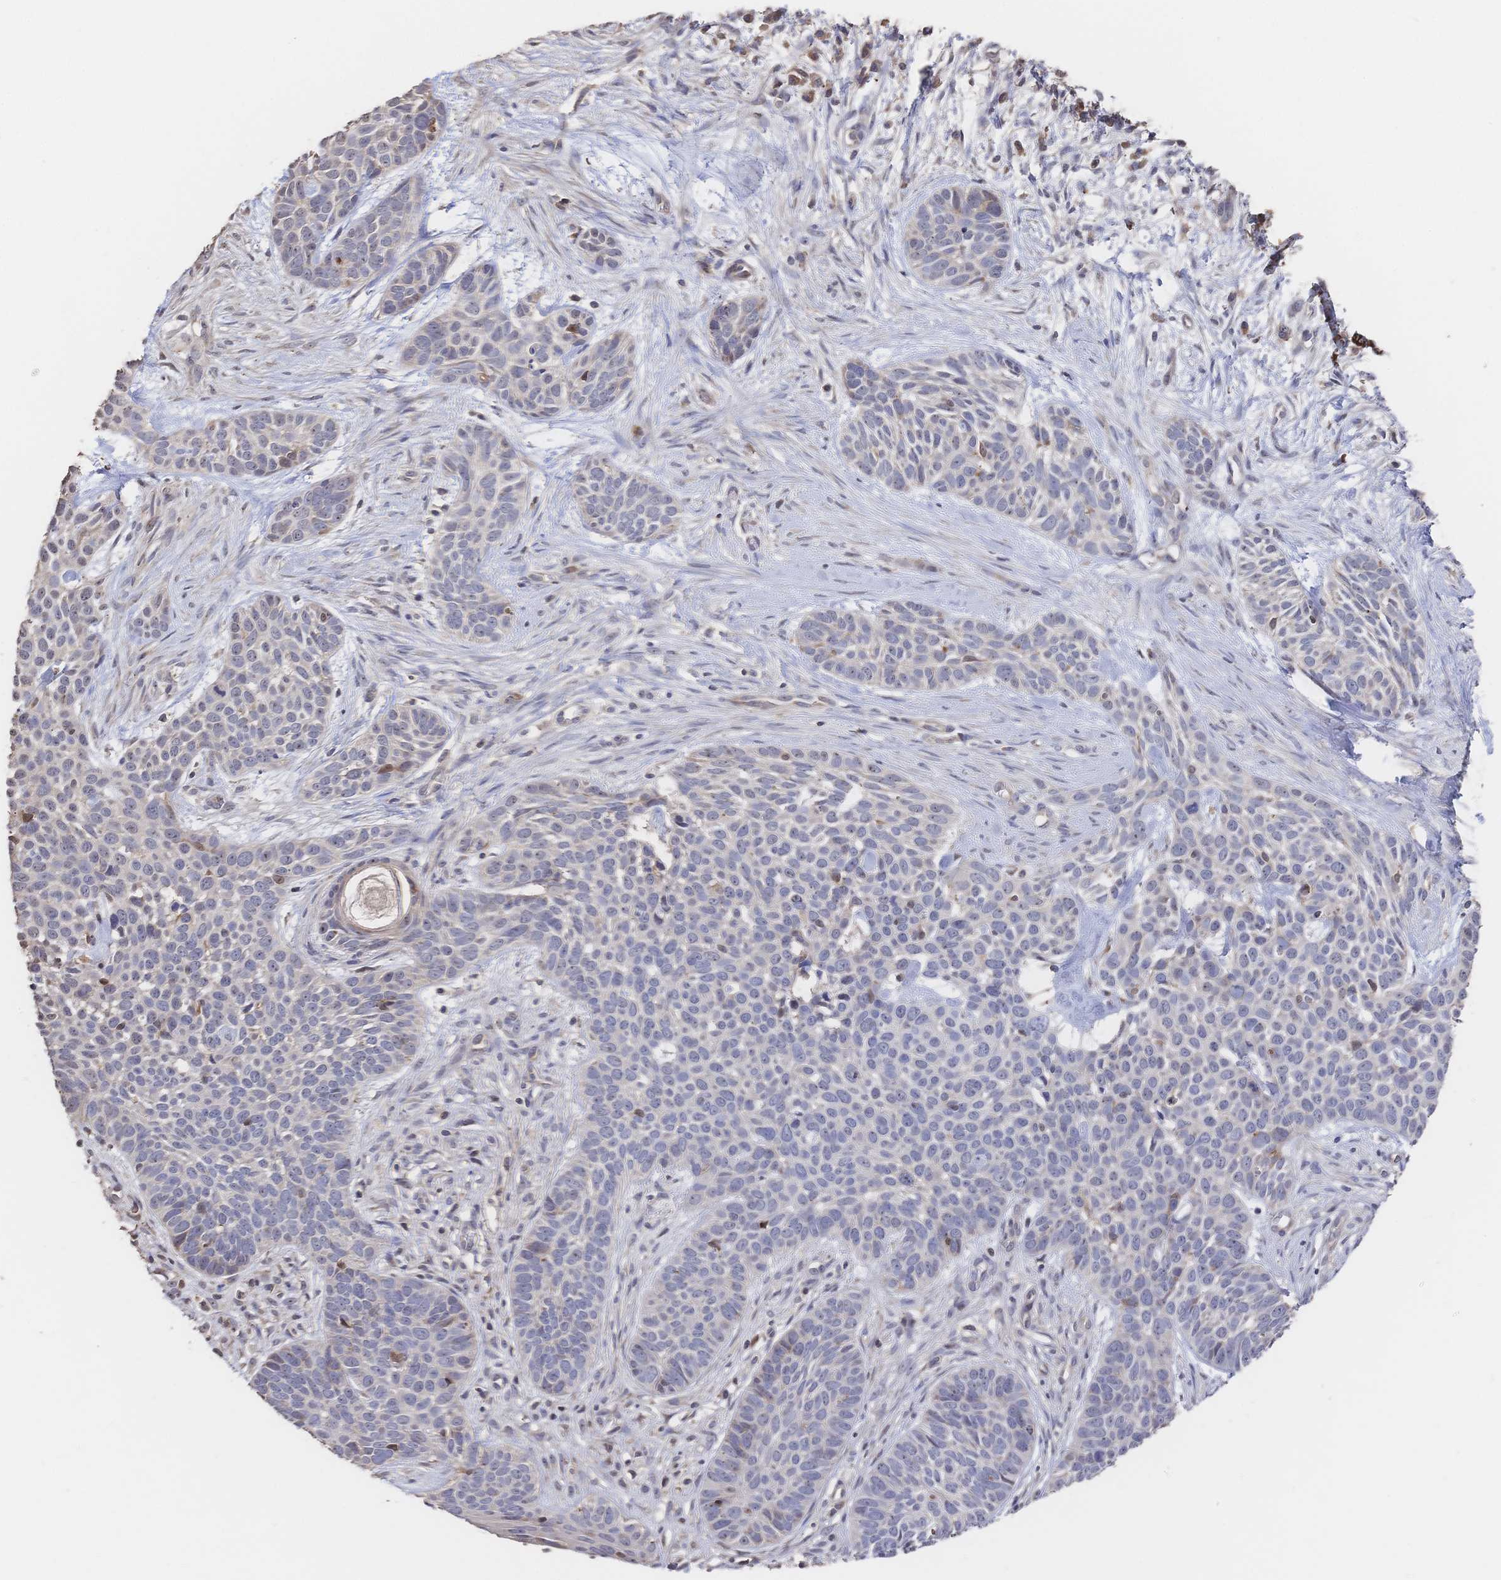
{"staining": {"intensity": "negative", "quantity": "none", "location": "none"}, "tissue": "skin cancer", "cell_type": "Tumor cells", "image_type": "cancer", "snomed": [{"axis": "morphology", "description": "Basal cell carcinoma"}, {"axis": "topography", "description": "Skin"}], "caption": "Image shows no significant protein expression in tumor cells of skin cancer.", "gene": "DNAJA4", "patient": {"sex": "male", "age": 69}}